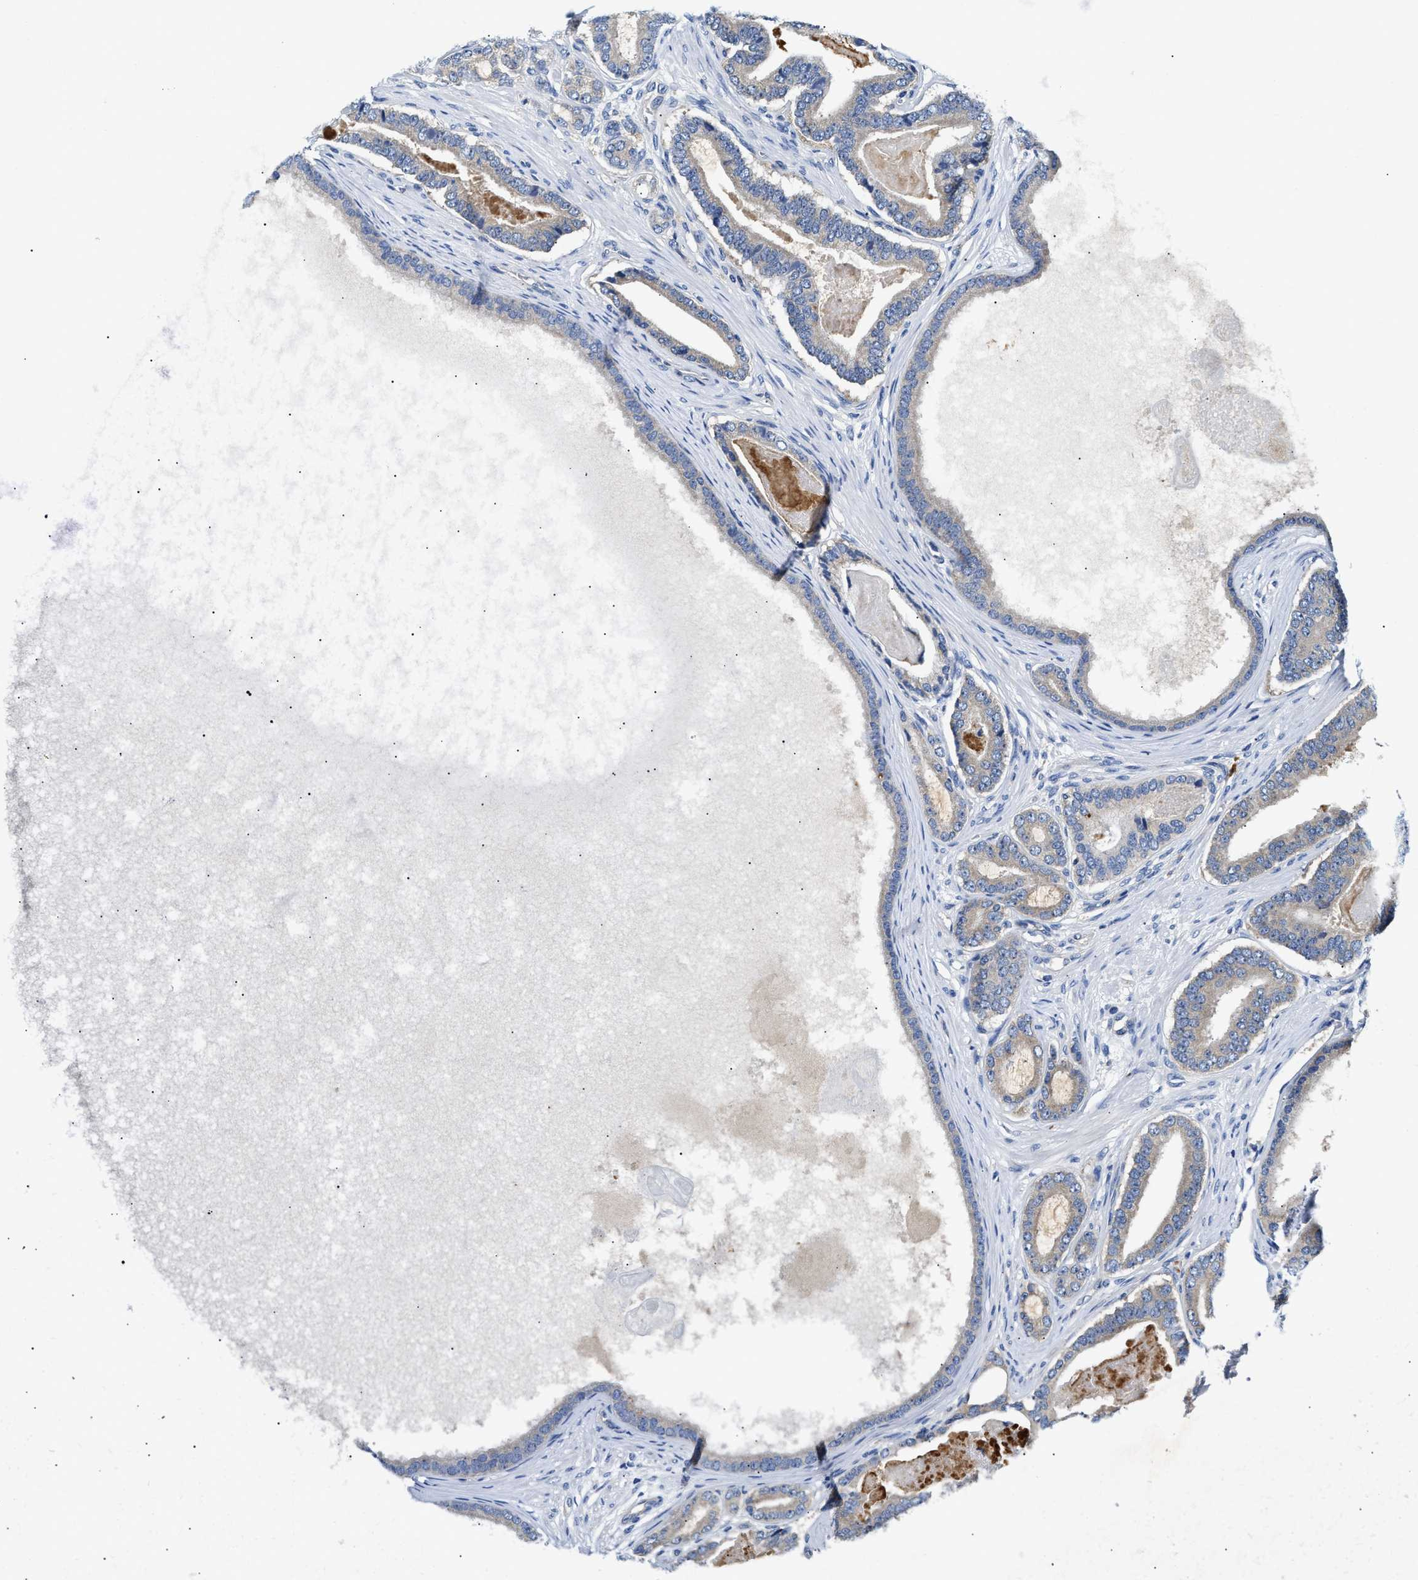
{"staining": {"intensity": "negative", "quantity": "none", "location": "none"}, "tissue": "prostate cancer", "cell_type": "Tumor cells", "image_type": "cancer", "snomed": [{"axis": "morphology", "description": "Adenocarcinoma, High grade"}, {"axis": "topography", "description": "Prostate"}], "caption": "IHC photomicrograph of high-grade adenocarcinoma (prostate) stained for a protein (brown), which reveals no staining in tumor cells.", "gene": "FAM185A", "patient": {"sex": "male", "age": 60}}